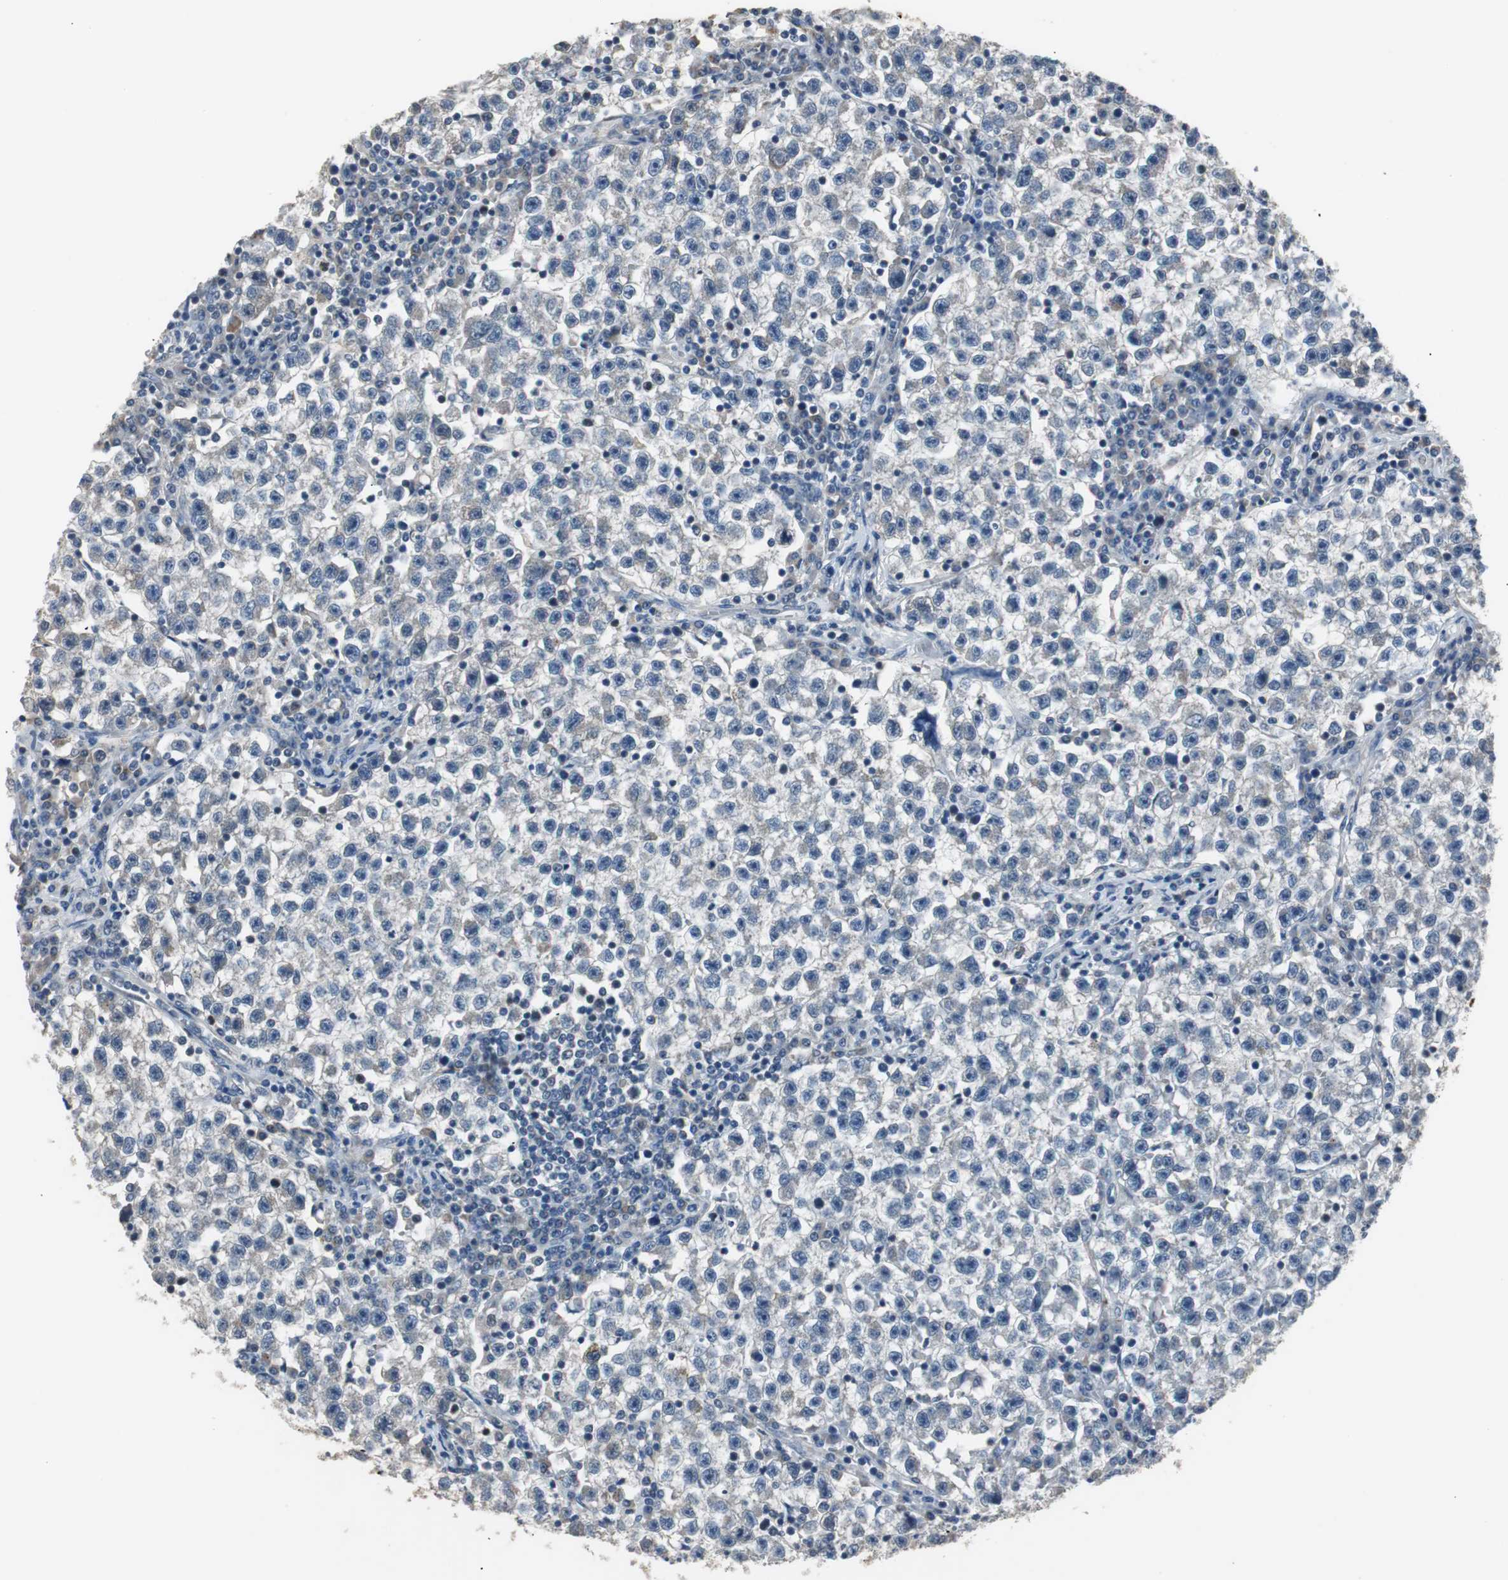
{"staining": {"intensity": "negative", "quantity": "none", "location": "none"}, "tissue": "testis cancer", "cell_type": "Tumor cells", "image_type": "cancer", "snomed": [{"axis": "morphology", "description": "Seminoma, NOS"}, {"axis": "topography", "description": "Testis"}], "caption": "The micrograph shows no significant expression in tumor cells of testis seminoma.", "gene": "PCYT1B", "patient": {"sex": "male", "age": 22}}